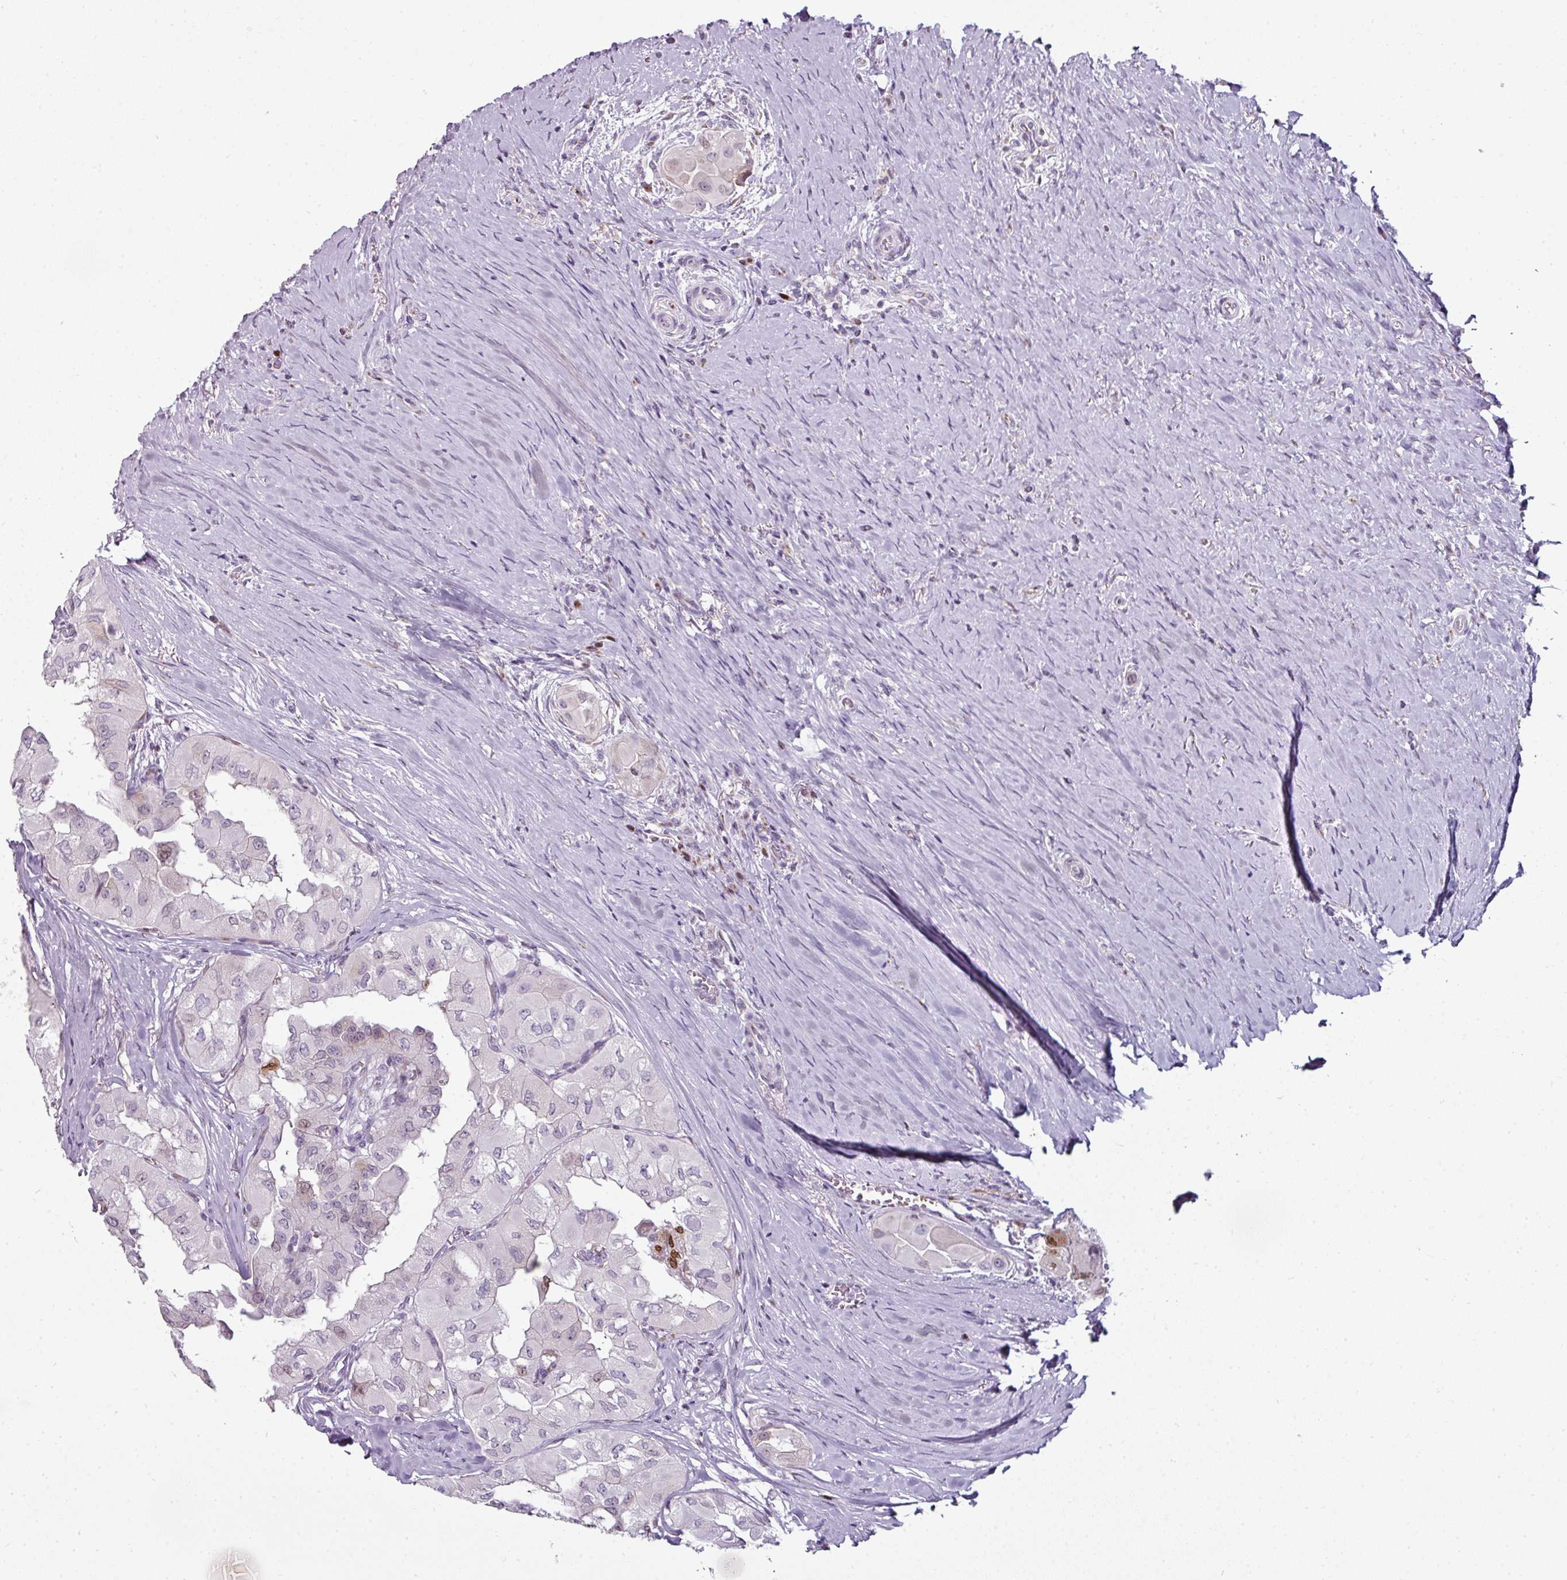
{"staining": {"intensity": "weak", "quantity": "<25%", "location": "nuclear"}, "tissue": "thyroid cancer", "cell_type": "Tumor cells", "image_type": "cancer", "snomed": [{"axis": "morphology", "description": "Papillary adenocarcinoma, NOS"}, {"axis": "topography", "description": "Thyroid gland"}], "caption": "An IHC photomicrograph of thyroid papillary adenocarcinoma is shown. There is no staining in tumor cells of thyroid papillary adenocarcinoma.", "gene": "SYT8", "patient": {"sex": "female", "age": 59}}